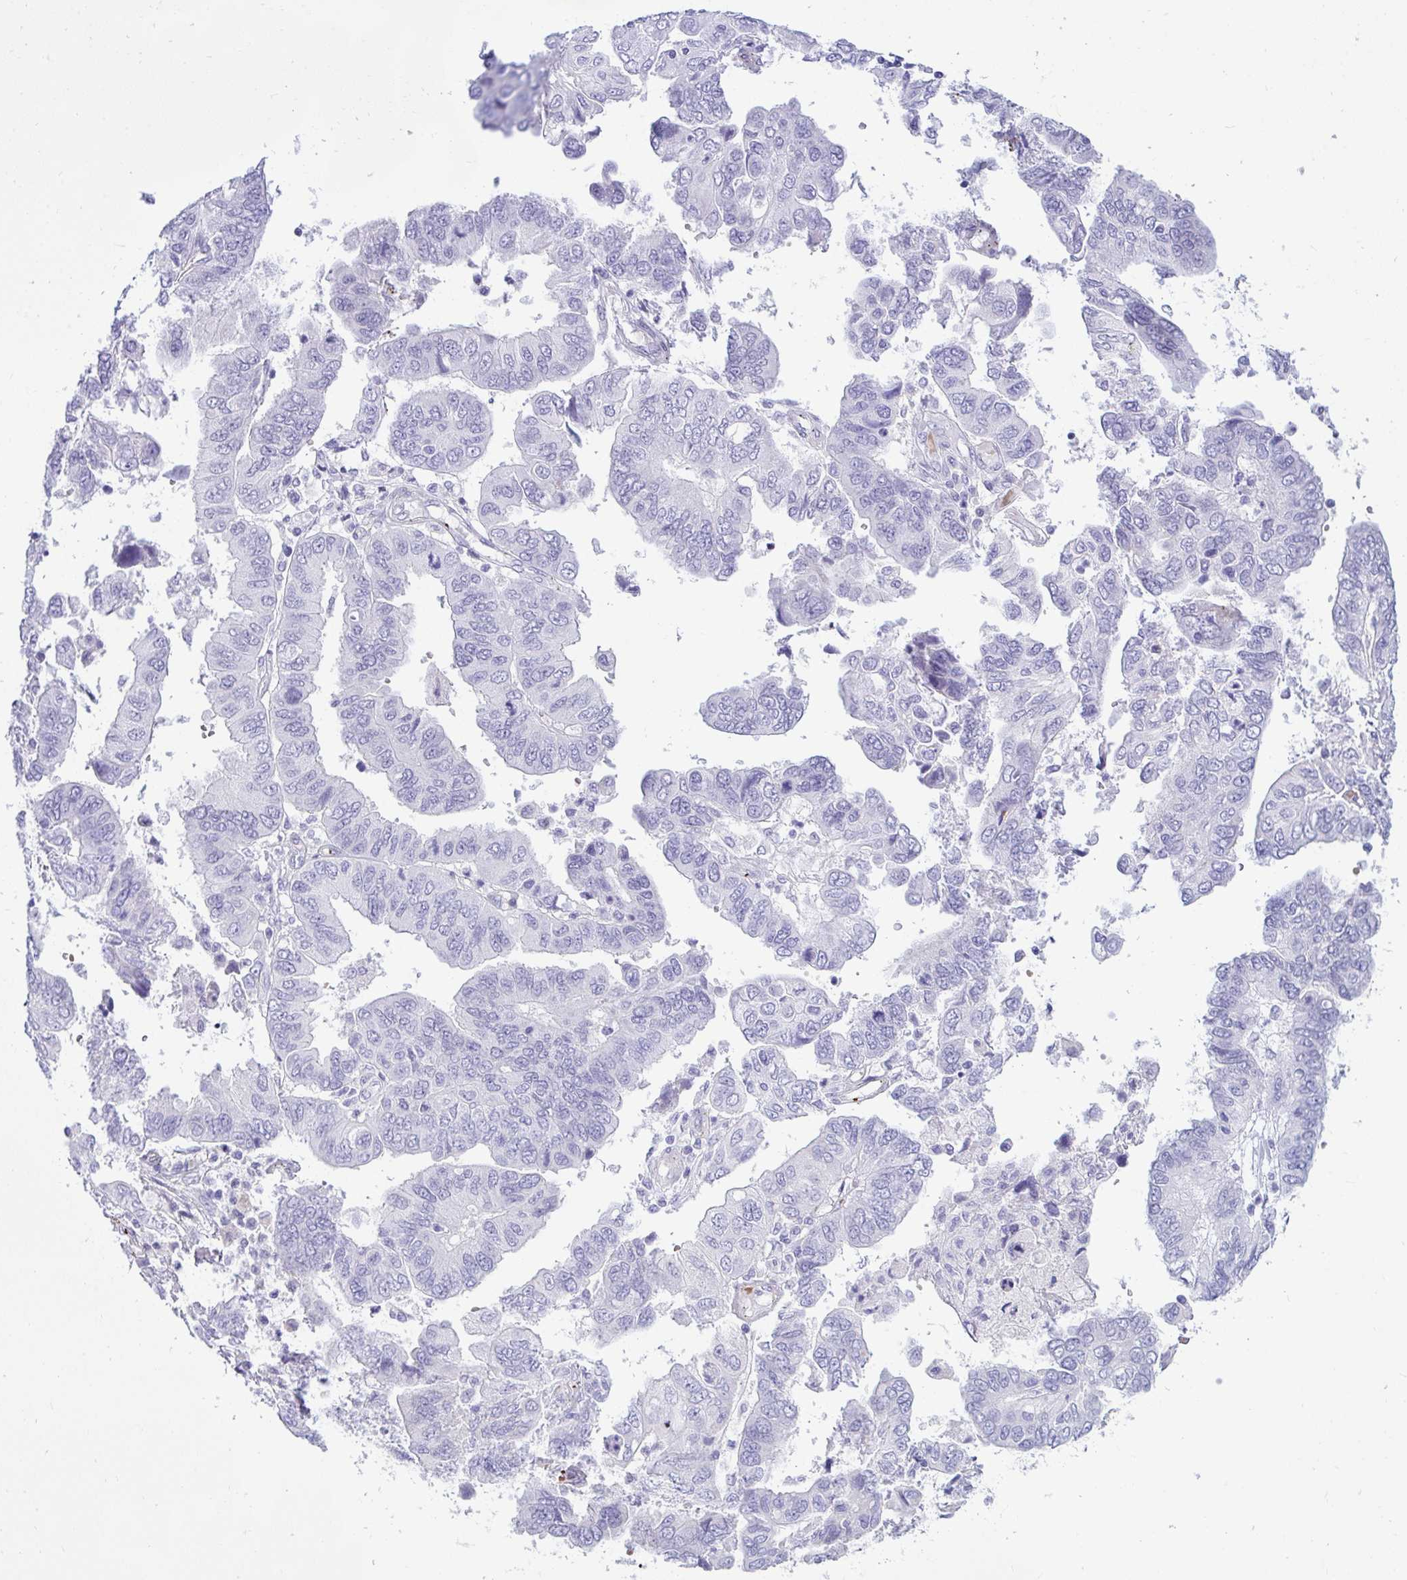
{"staining": {"intensity": "negative", "quantity": "none", "location": "none"}, "tissue": "ovarian cancer", "cell_type": "Tumor cells", "image_type": "cancer", "snomed": [{"axis": "morphology", "description": "Cystadenocarcinoma, serous, NOS"}, {"axis": "topography", "description": "Ovary"}], "caption": "Immunohistochemistry (IHC) of ovarian cancer (serous cystadenocarcinoma) demonstrates no expression in tumor cells.", "gene": "UBL3", "patient": {"sex": "female", "age": 79}}